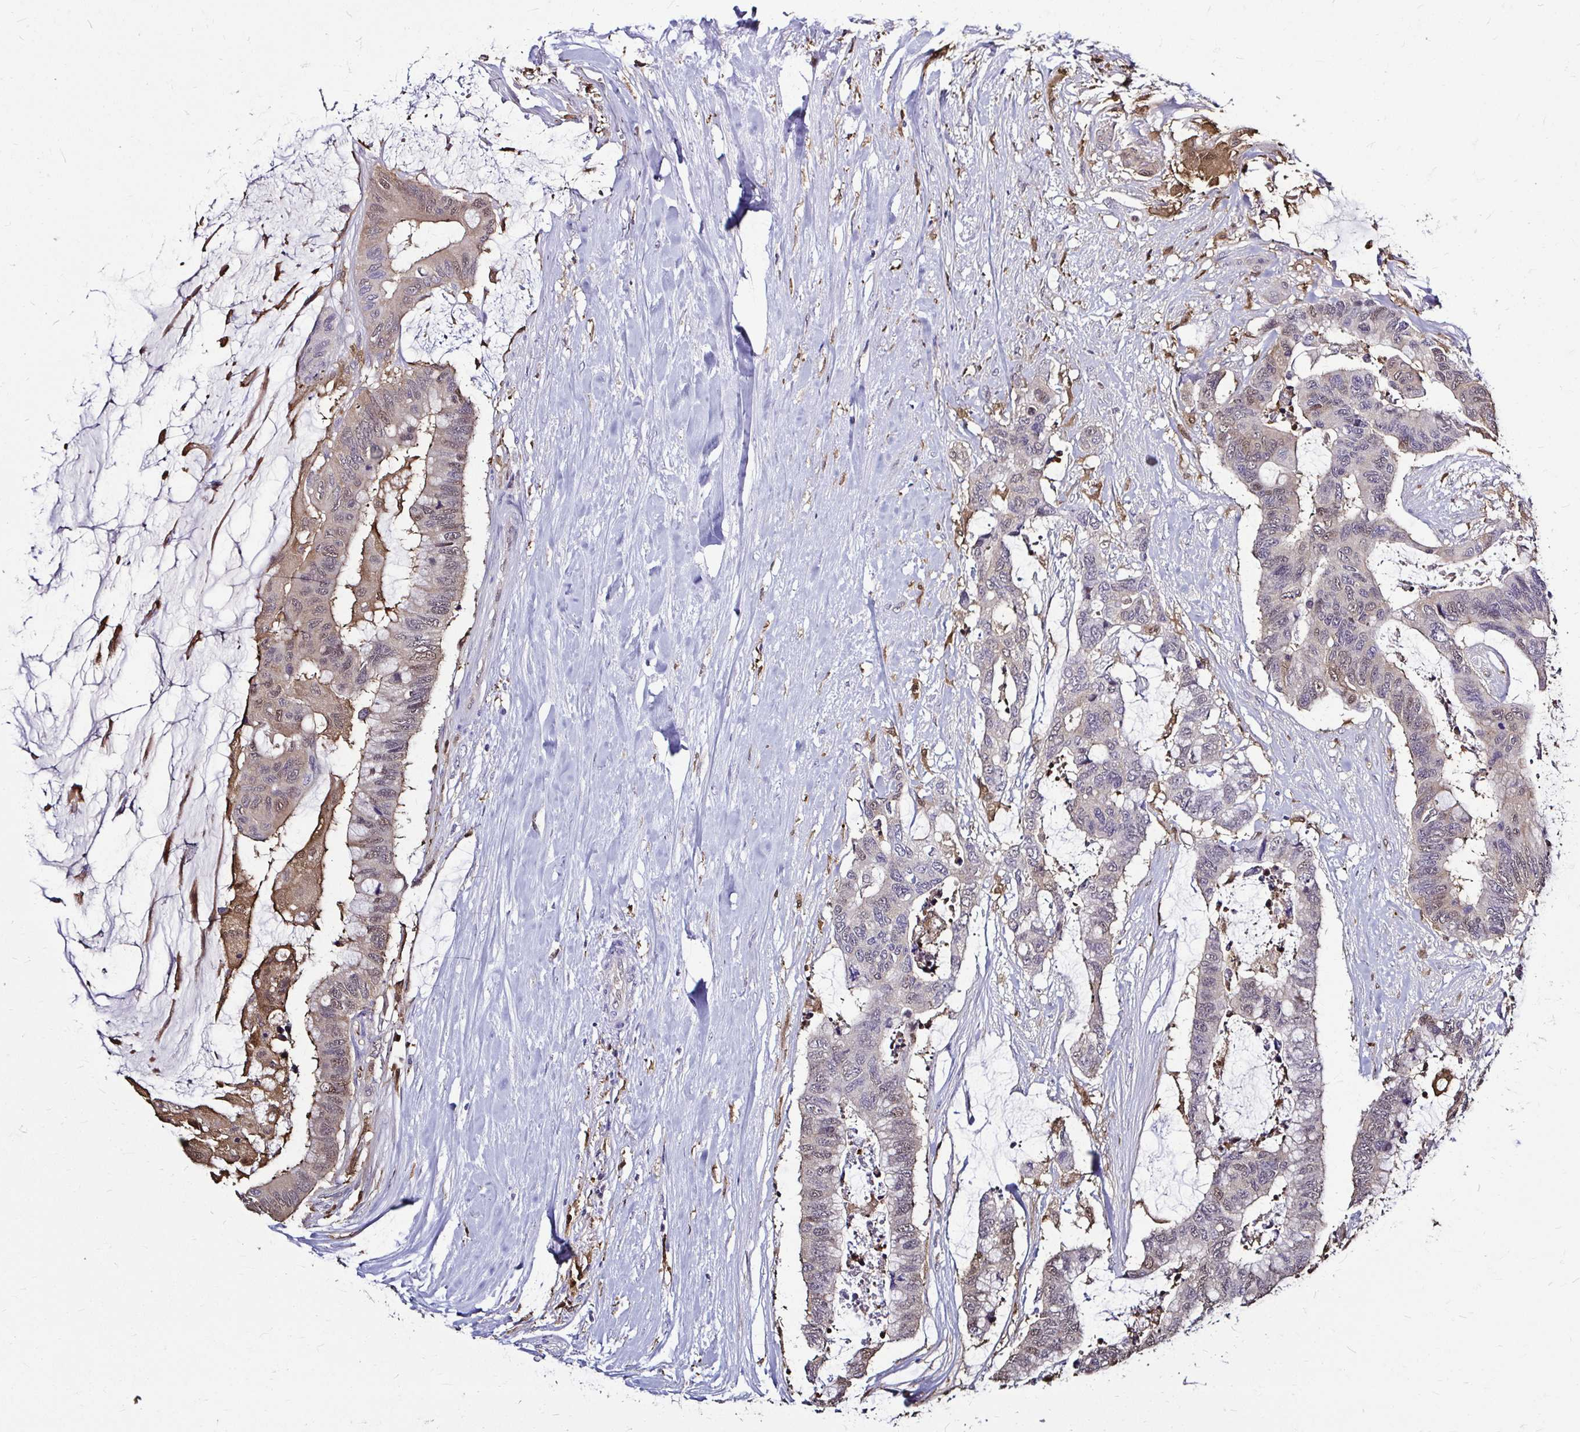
{"staining": {"intensity": "moderate", "quantity": "25%-75%", "location": "cytoplasmic/membranous,nuclear"}, "tissue": "colorectal cancer", "cell_type": "Tumor cells", "image_type": "cancer", "snomed": [{"axis": "morphology", "description": "Adenocarcinoma, NOS"}, {"axis": "topography", "description": "Rectum"}], "caption": "Brown immunohistochemical staining in colorectal adenocarcinoma displays moderate cytoplasmic/membranous and nuclear staining in approximately 25%-75% of tumor cells. The protein of interest is stained brown, and the nuclei are stained in blue (DAB (3,3'-diaminobenzidine) IHC with brightfield microscopy, high magnification).", "gene": "IDH1", "patient": {"sex": "female", "age": 59}}